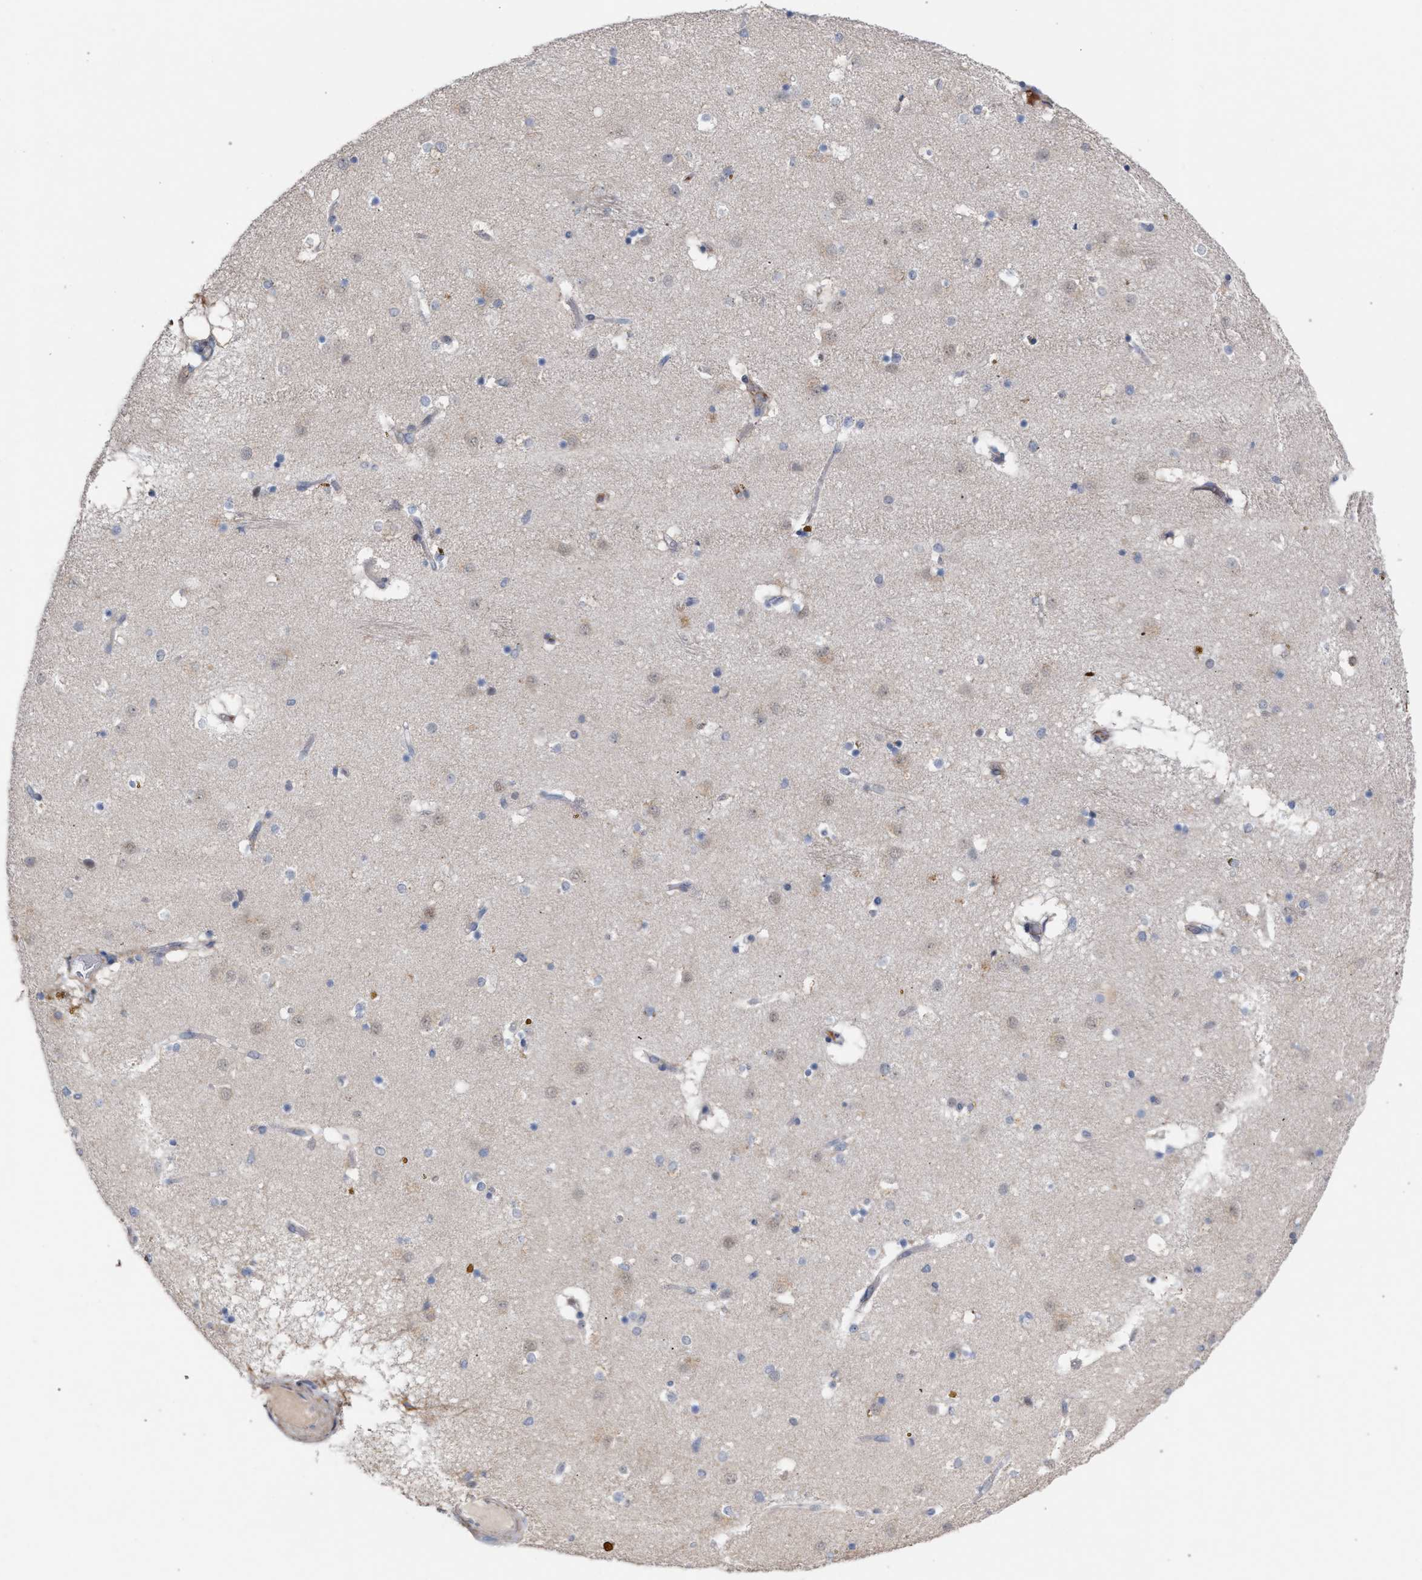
{"staining": {"intensity": "negative", "quantity": "none", "location": "none"}, "tissue": "caudate", "cell_type": "Glial cells", "image_type": "normal", "snomed": [{"axis": "morphology", "description": "Normal tissue, NOS"}, {"axis": "topography", "description": "Lateral ventricle wall"}], "caption": "Micrograph shows no protein positivity in glial cells of benign caudate.", "gene": "RNF135", "patient": {"sex": "male", "age": 70}}